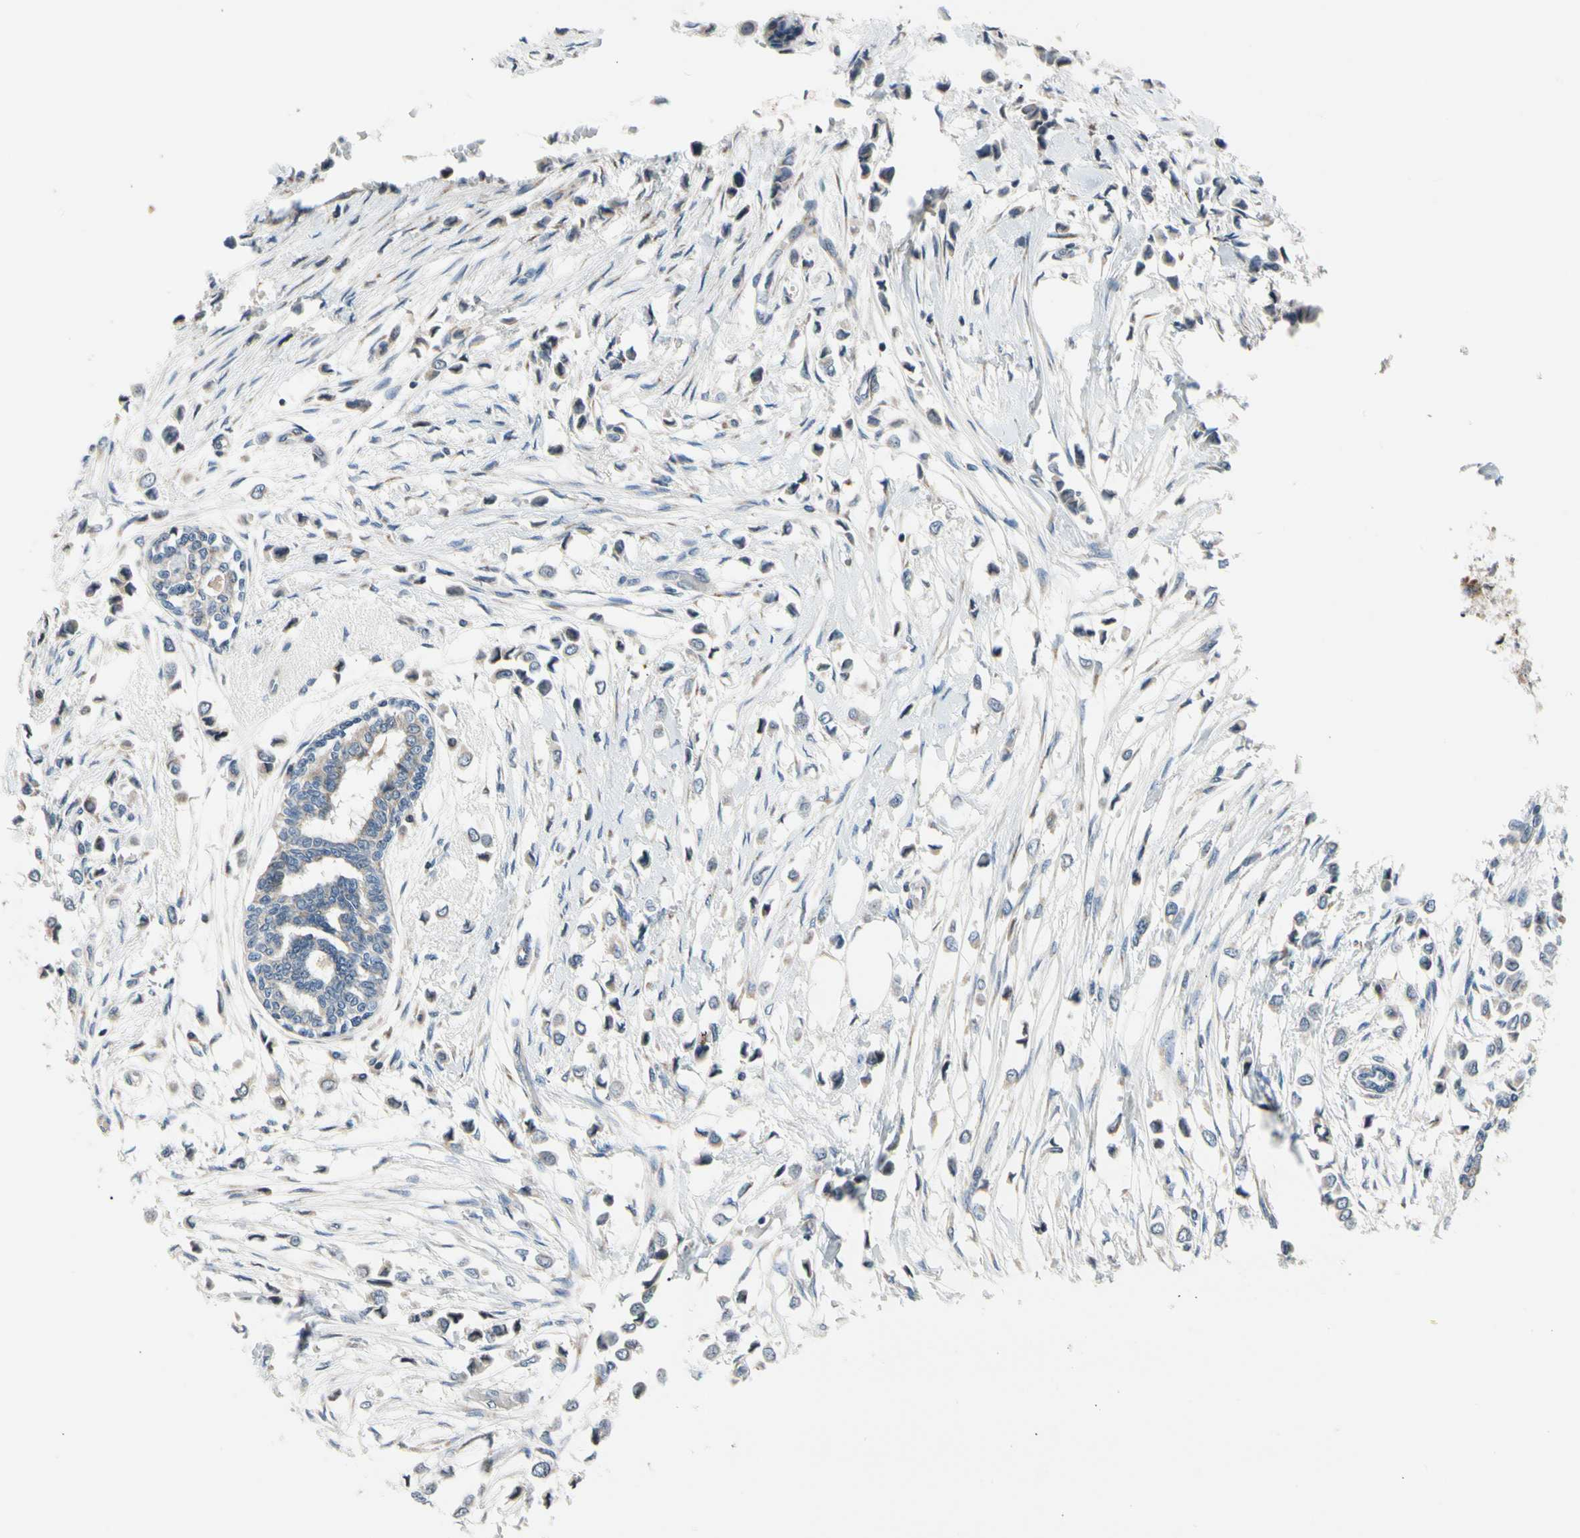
{"staining": {"intensity": "negative", "quantity": "none", "location": "none"}, "tissue": "breast cancer", "cell_type": "Tumor cells", "image_type": "cancer", "snomed": [{"axis": "morphology", "description": "Lobular carcinoma"}, {"axis": "topography", "description": "Breast"}], "caption": "There is no significant positivity in tumor cells of breast lobular carcinoma.", "gene": "SOX30", "patient": {"sex": "female", "age": 51}}